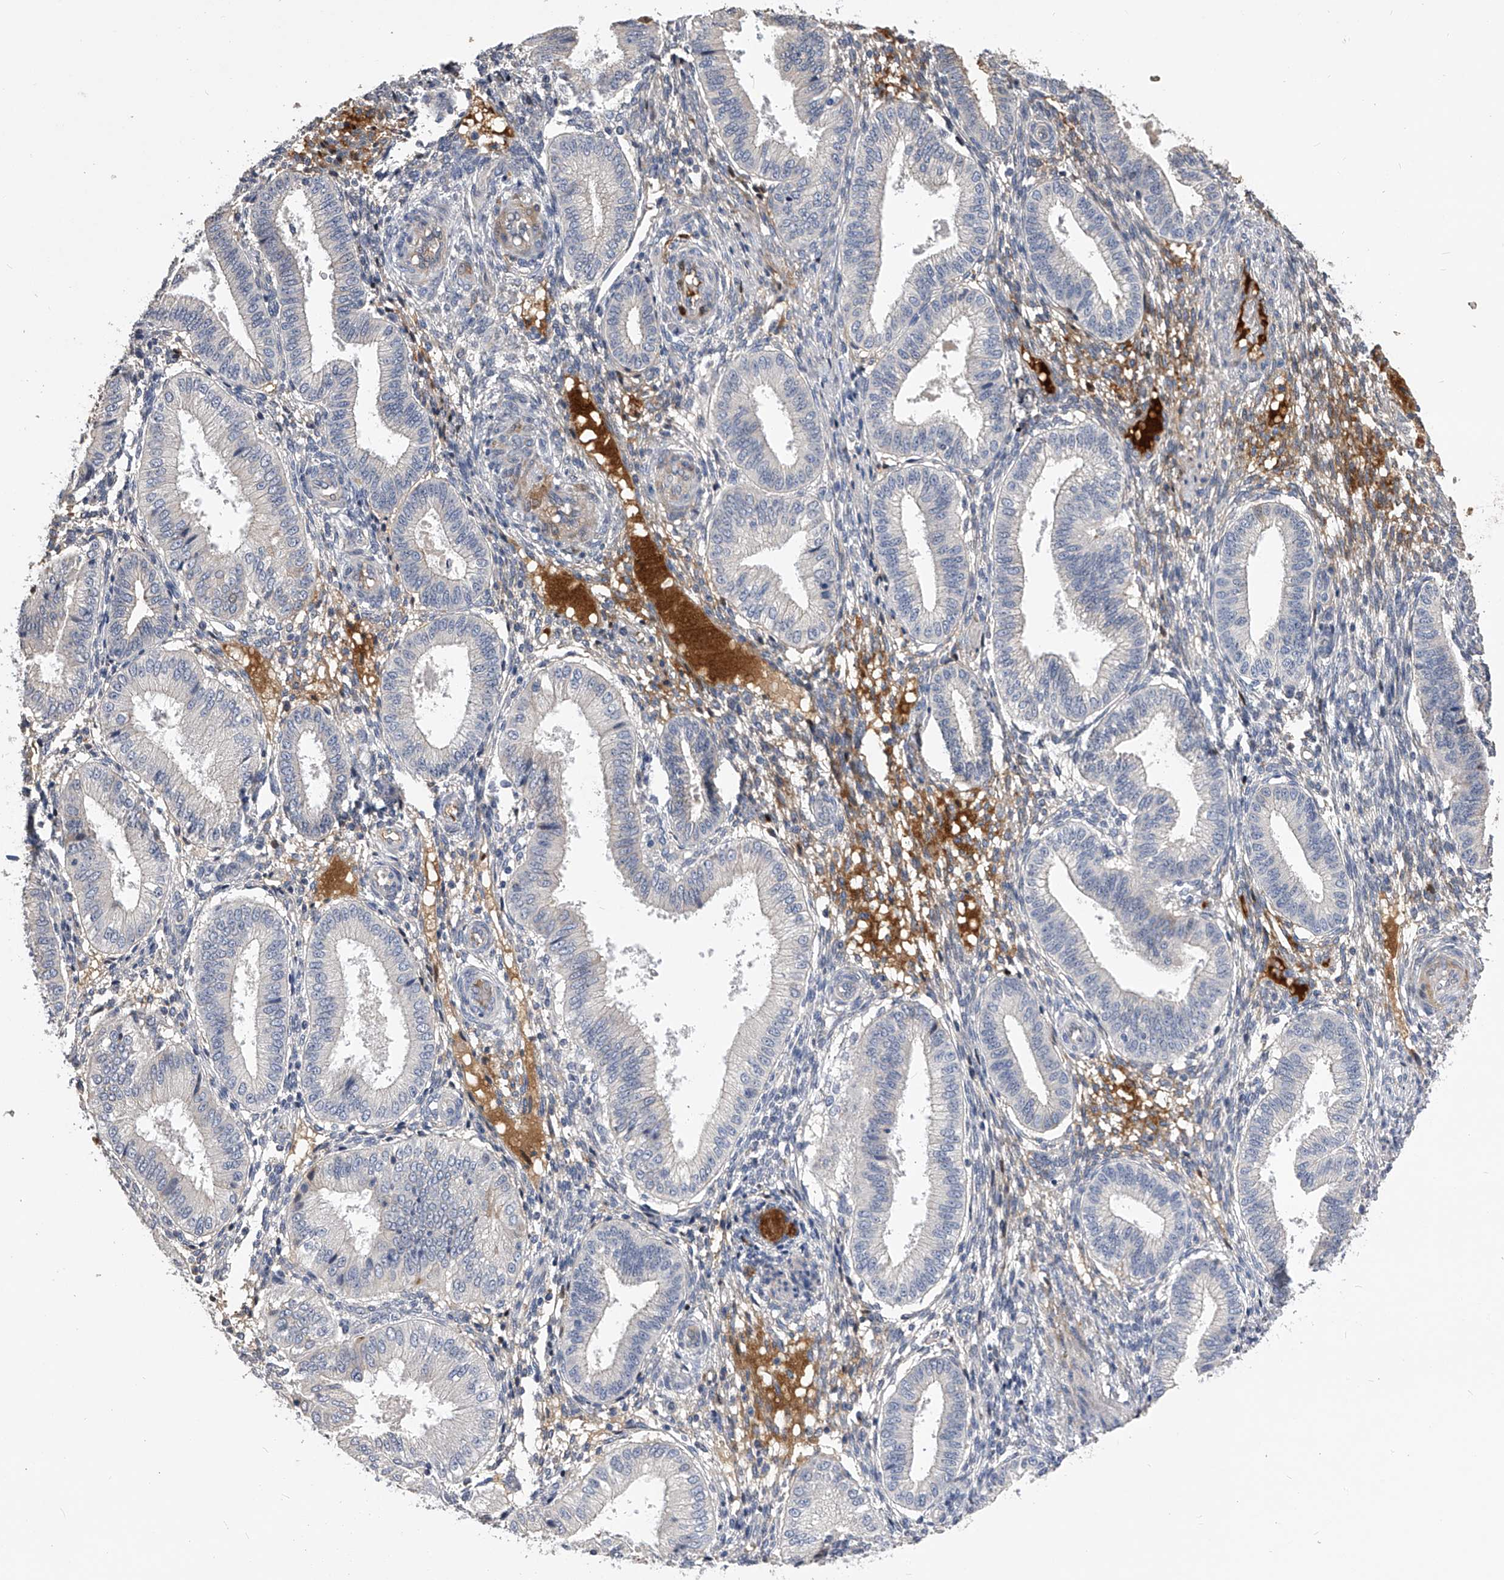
{"staining": {"intensity": "weak", "quantity": "<25%", "location": "cytoplasmic/membranous"}, "tissue": "endometrium", "cell_type": "Cells in endometrial stroma", "image_type": "normal", "snomed": [{"axis": "morphology", "description": "Normal tissue, NOS"}, {"axis": "topography", "description": "Endometrium"}], "caption": "High power microscopy image of an immunohistochemistry image of unremarkable endometrium, revealing no significant staining in cells in endometrial stroma. The staining is performed using DAB (3,3'-diaminobenzidine) brown chromogen with nuclei counter-stained in using hematoxylin.", "gene": "MDN1", "patient": {"sex": "female", "age": 39}}